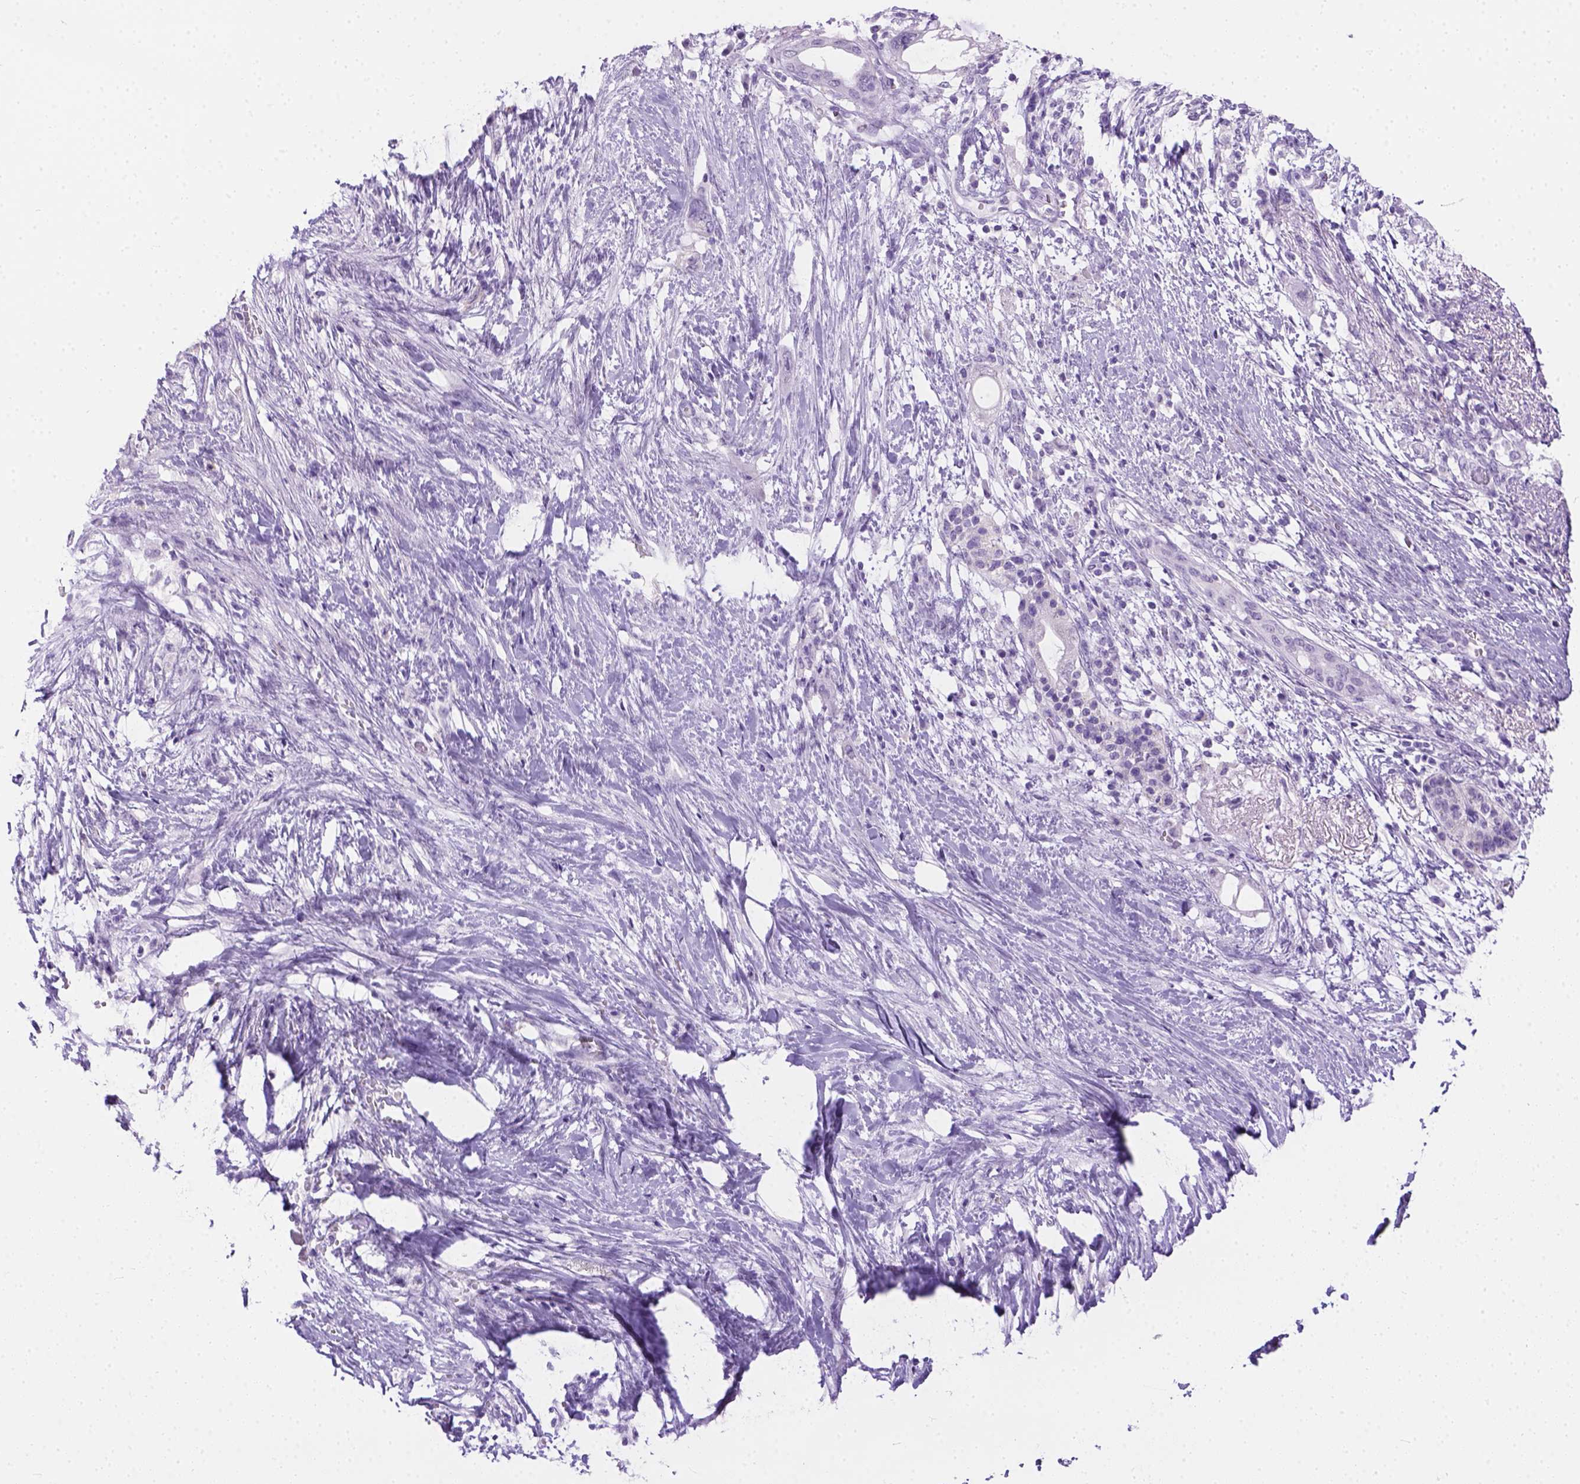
{"staining": {"intensity": "negative", "quantity": "none", "location": "none"}, "tissue": "pancreatic cancer", "cell_type": "Tumor cells", "image_type": "cancer", "snomed": [{"axis": "morphology", "description": "Adenocarcinoma, NOS"}, {"axis": "topography", "description": "Pancreas"}], "caption": "Immunohistochemical staining of pancreatic cancer exhibits no significant staining in tumor cells. (Immunohistochemistry, brightfield microscopy, high magnification).", "gene": "TMEM38A", "patient": {"sex": "female", "age": 72}}